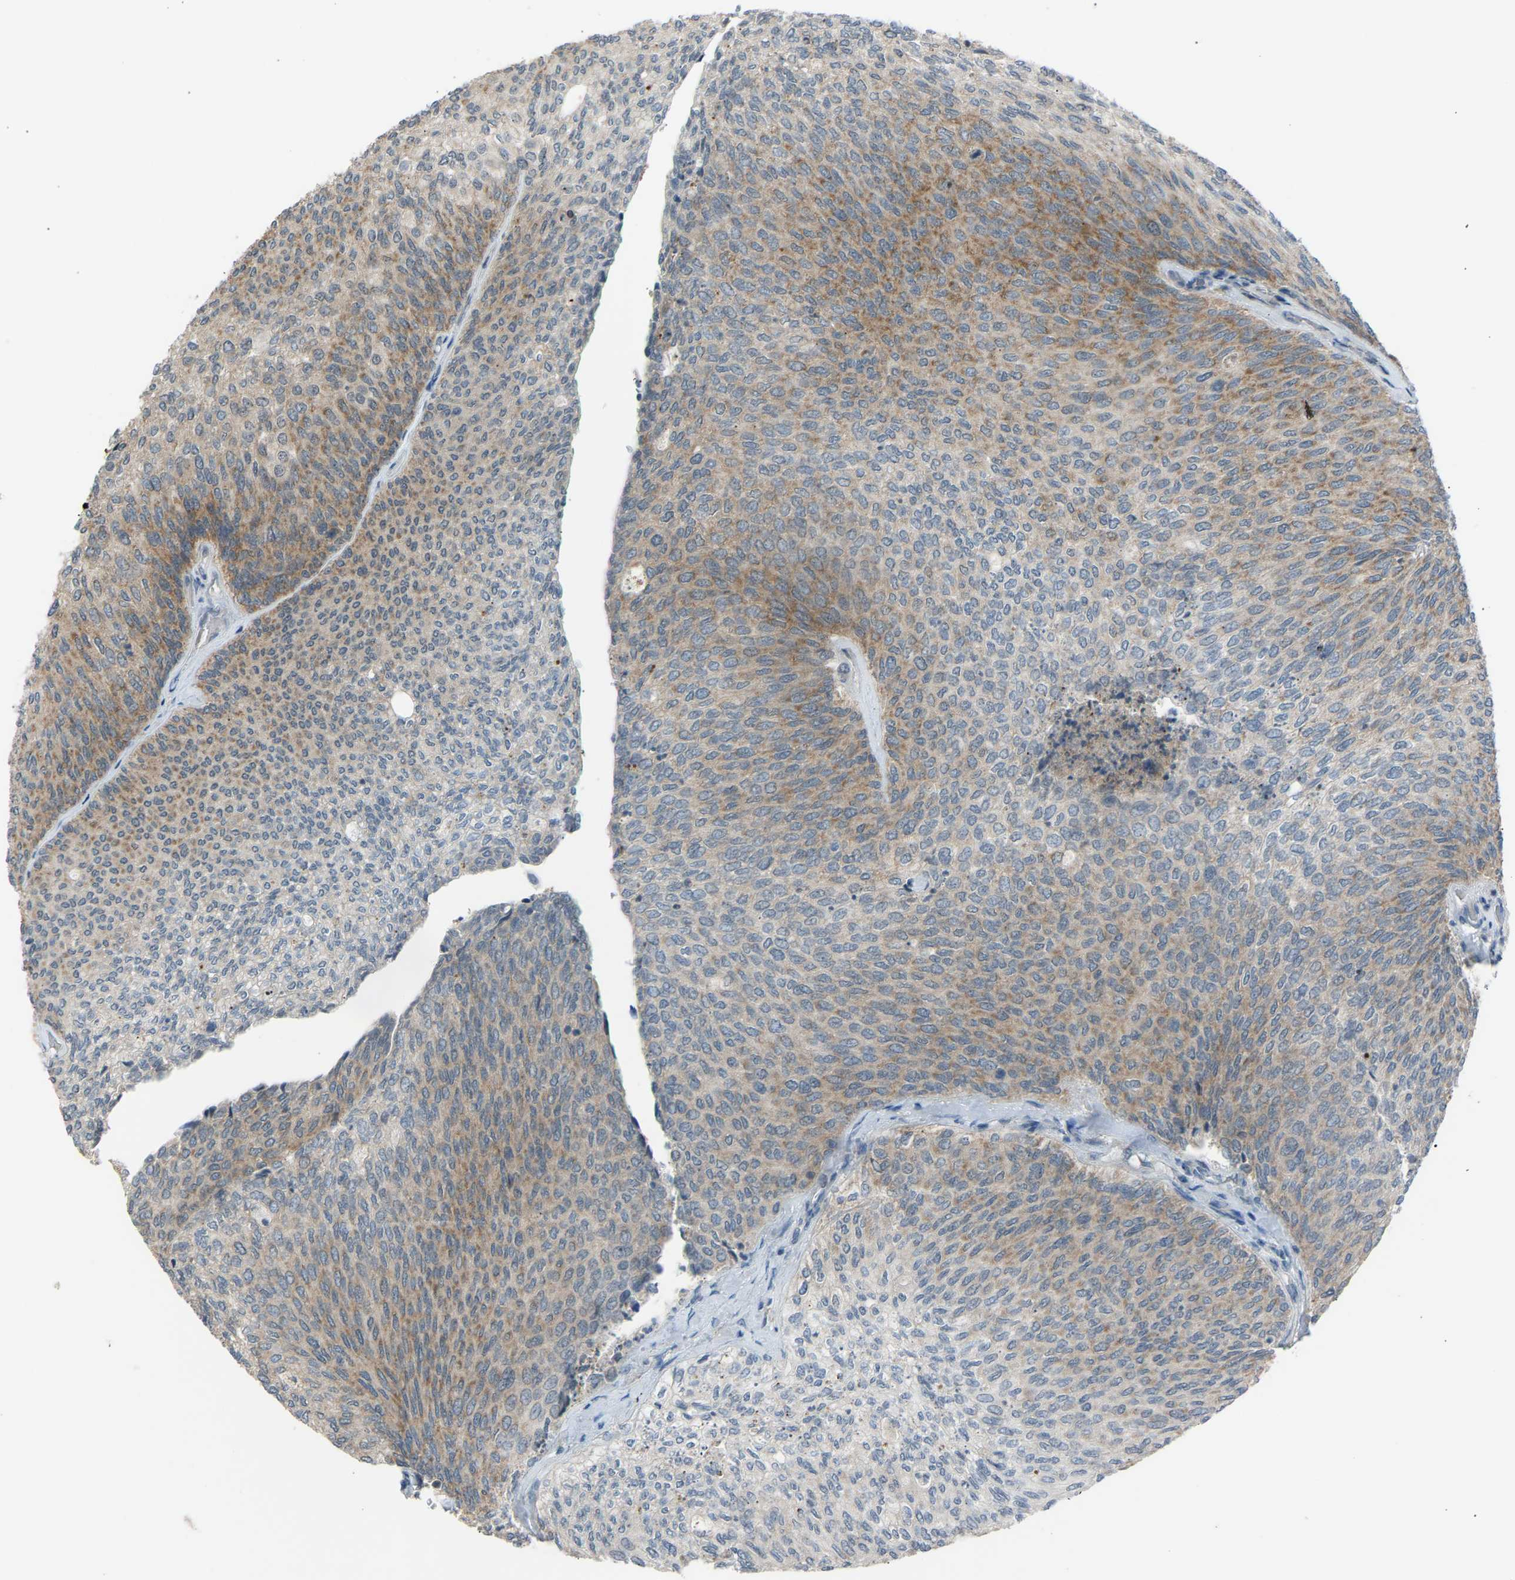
{"staining": {"intensity": "moderate", "quantity": "25%-75%", "location": "cytoplasmic/membranous"}, "tissue": "urothelial cancer", "cell_type": "Tumor cells", "image_type": "cancer", "snomed": [{"axis": "morphology", "description": "Urothelial carcinoma, Low grade"}, {"axis": "topography", "description": "Urinary bladder"}], "caption": "Urothelial carcinoma (low-grade) stained for a protein (brown) exhibits moderate cytoplasmic/membranous positive expression in approximately 25%-75% of tumor cells.", "gene": "SLIRP", "patient": {"sex": "female", "age": 79}}